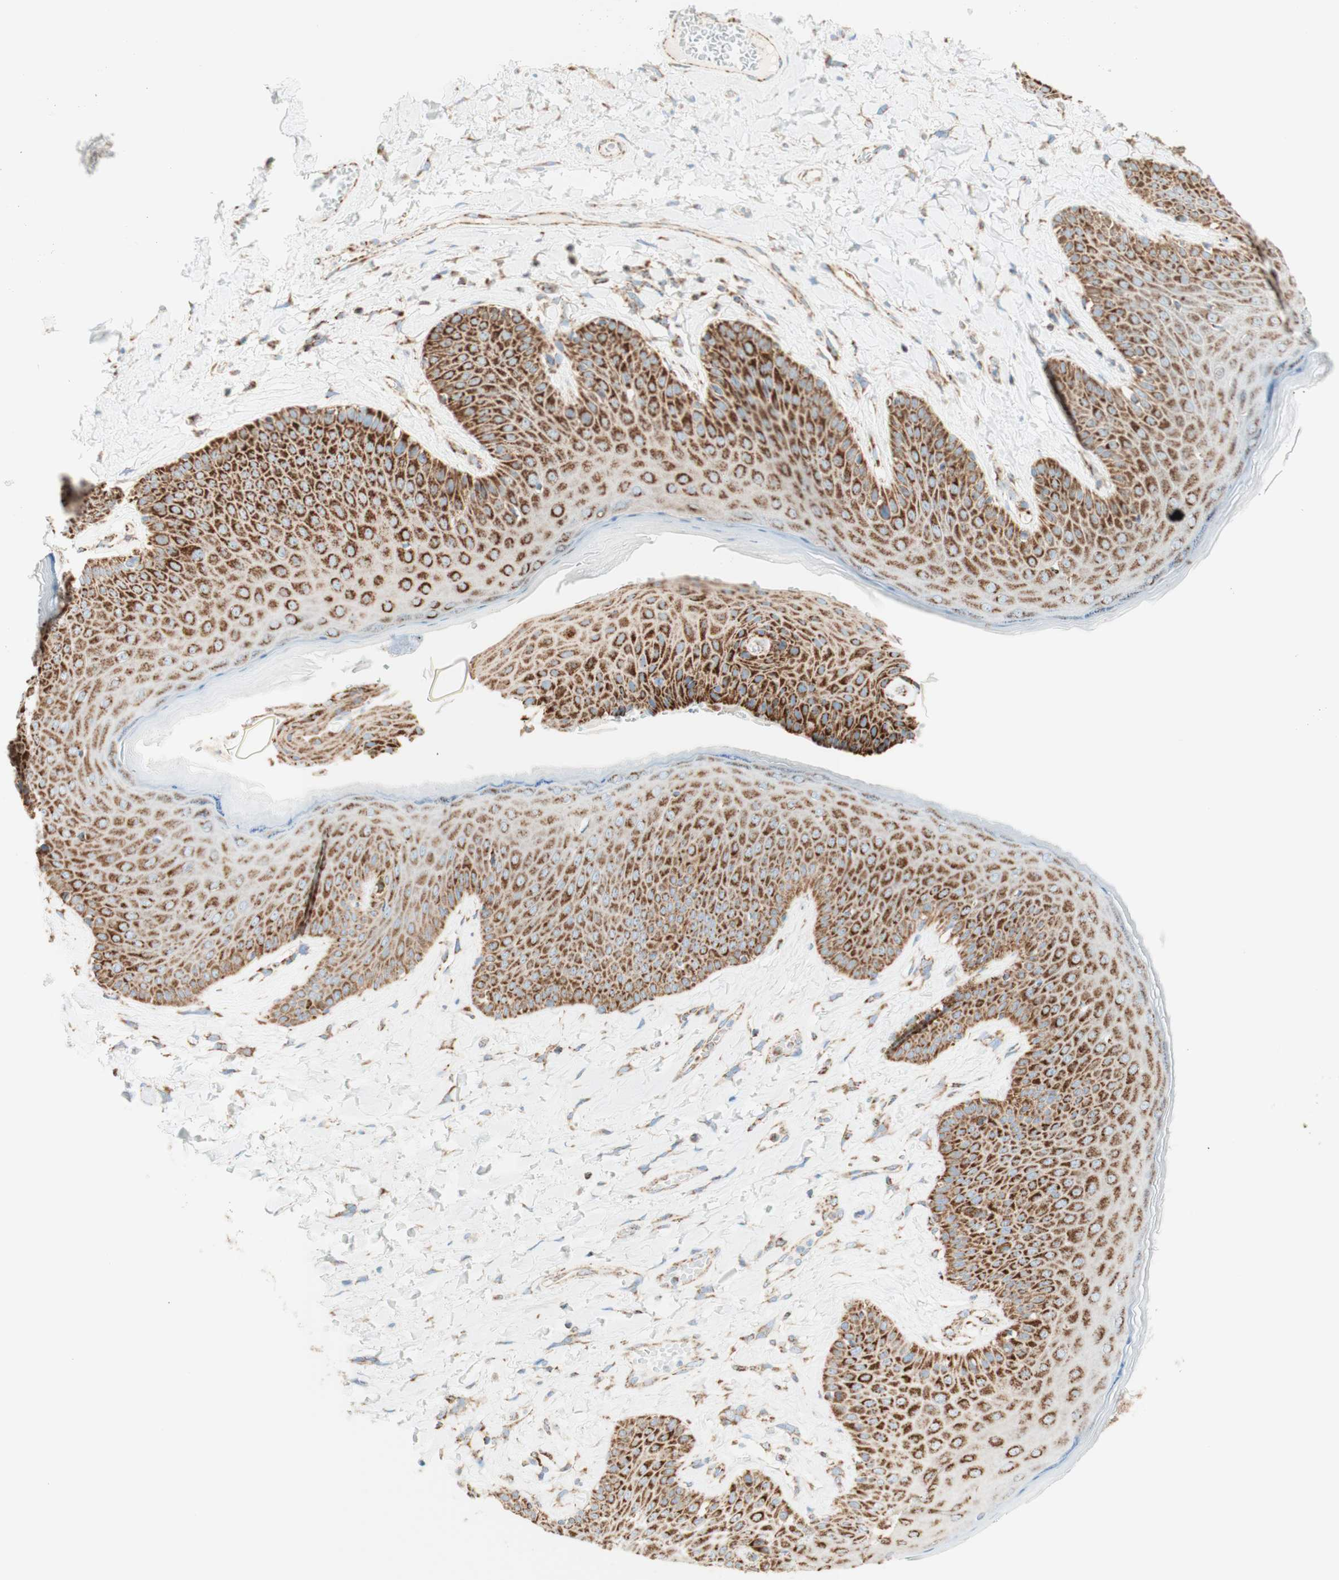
{"staining": {"intensity": "strong", "quantity": ">75%", "location": "cytoplasmic/membranous"}, "tissue": "skin", "cell_type": "Epidermal cells", "image_type": "normal", "snomed": [{"axis": "morphology", "description": "Normal tissue, NOS"}, {"axis": "topography", "description": "Anal"}], "caption": "Protein analysis of normal skin displays strong cytoplasmic/membranous positivity in about >75% of epidermal cells.", "gene": "TOMM20", "patient": {"sex": "male", "age": 69}}